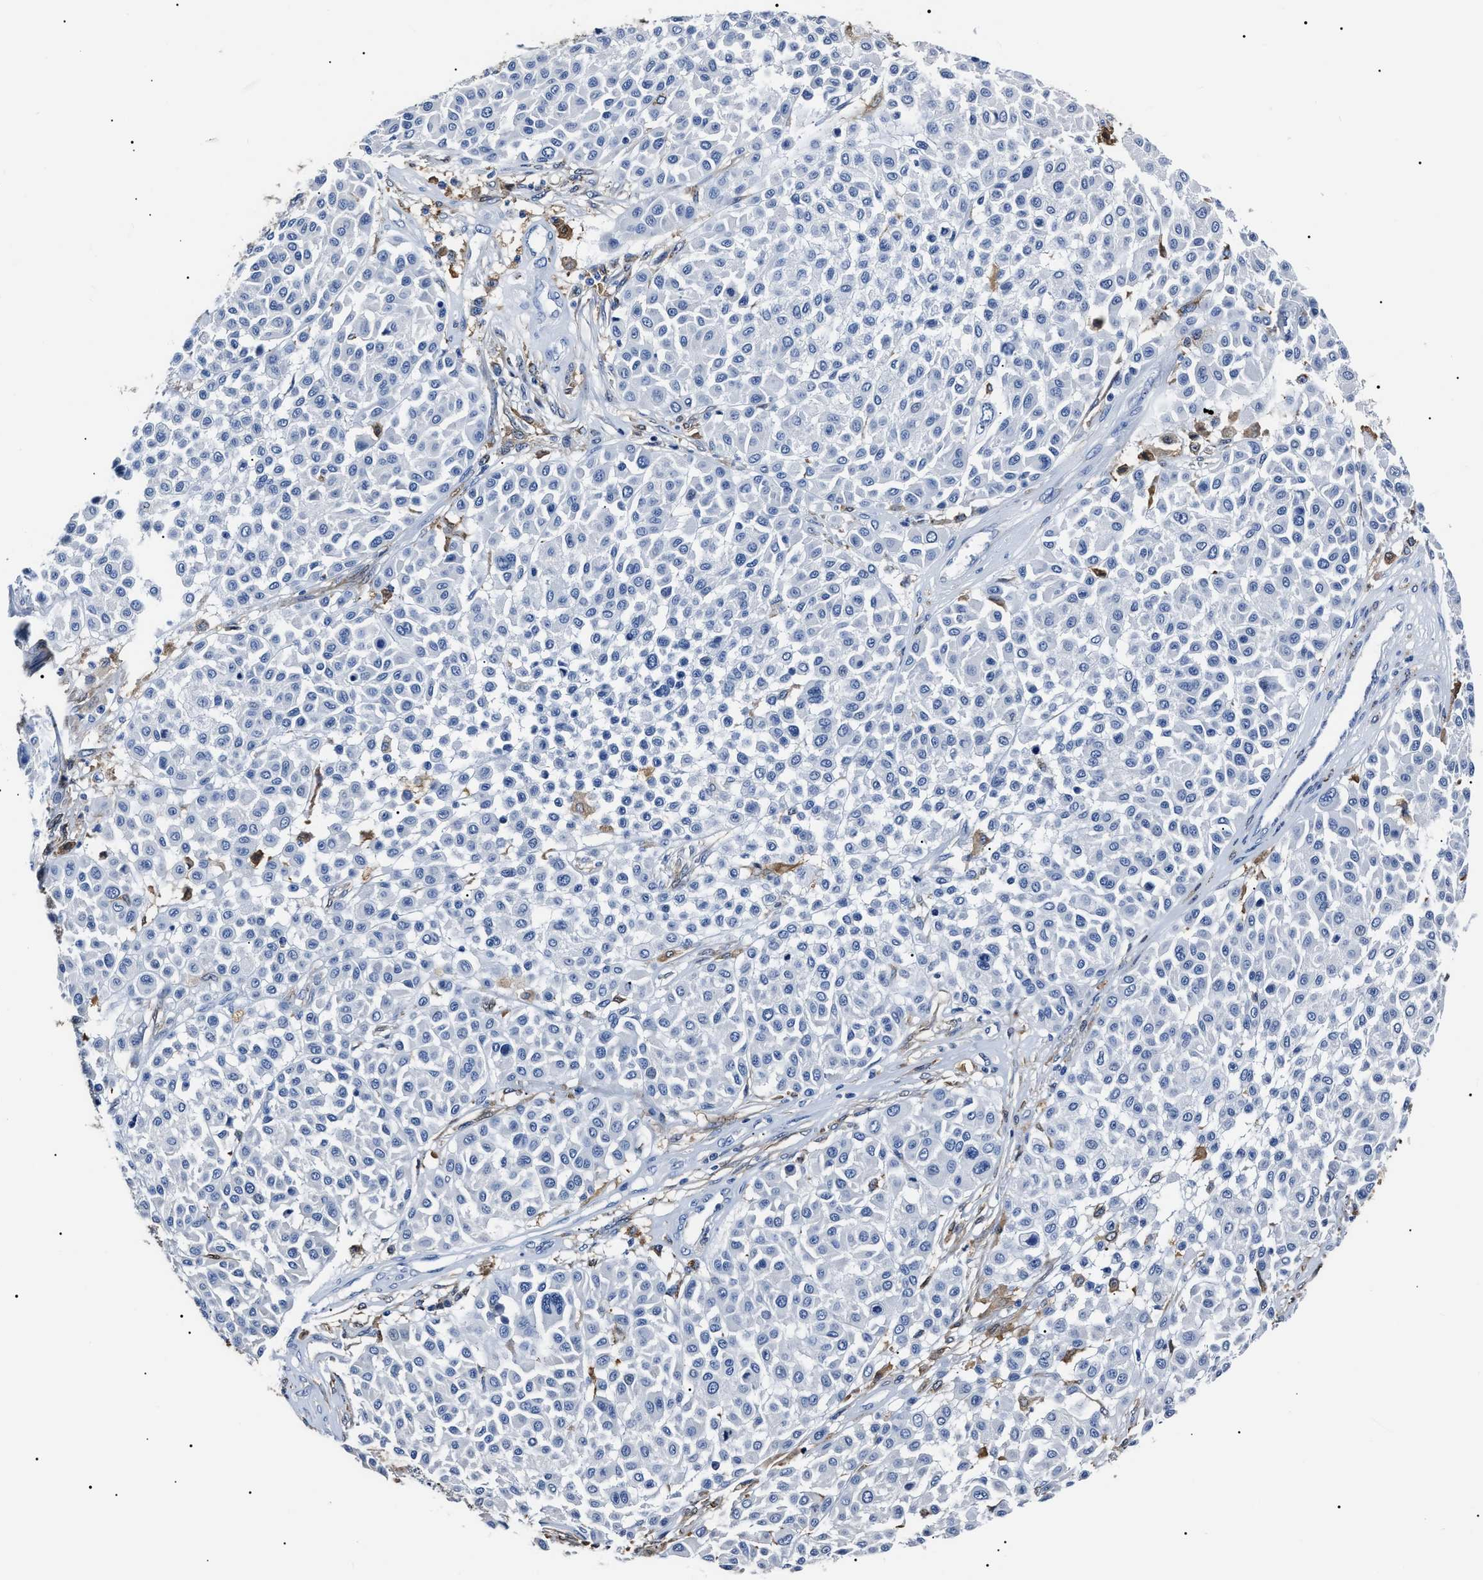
{"staining": {"intensity": "negative", "quantity": "none", "location": "none"}, "tissue": "melanoma", "cell_type": "Tumor cells", "image_type": "cancer", "snomed": [{"axis": "morphology", "description": "Malignant melanoma, Metastatic site"}, {"axis": "topography", "description": "Soft tissue"}], "caption": "Micrograph shows no significant protein positivity in tumor cells of malignant melanoma (metastatic site).", "gene": "ALDH1A1", "patient": {"sex": "male", "age": 41}}